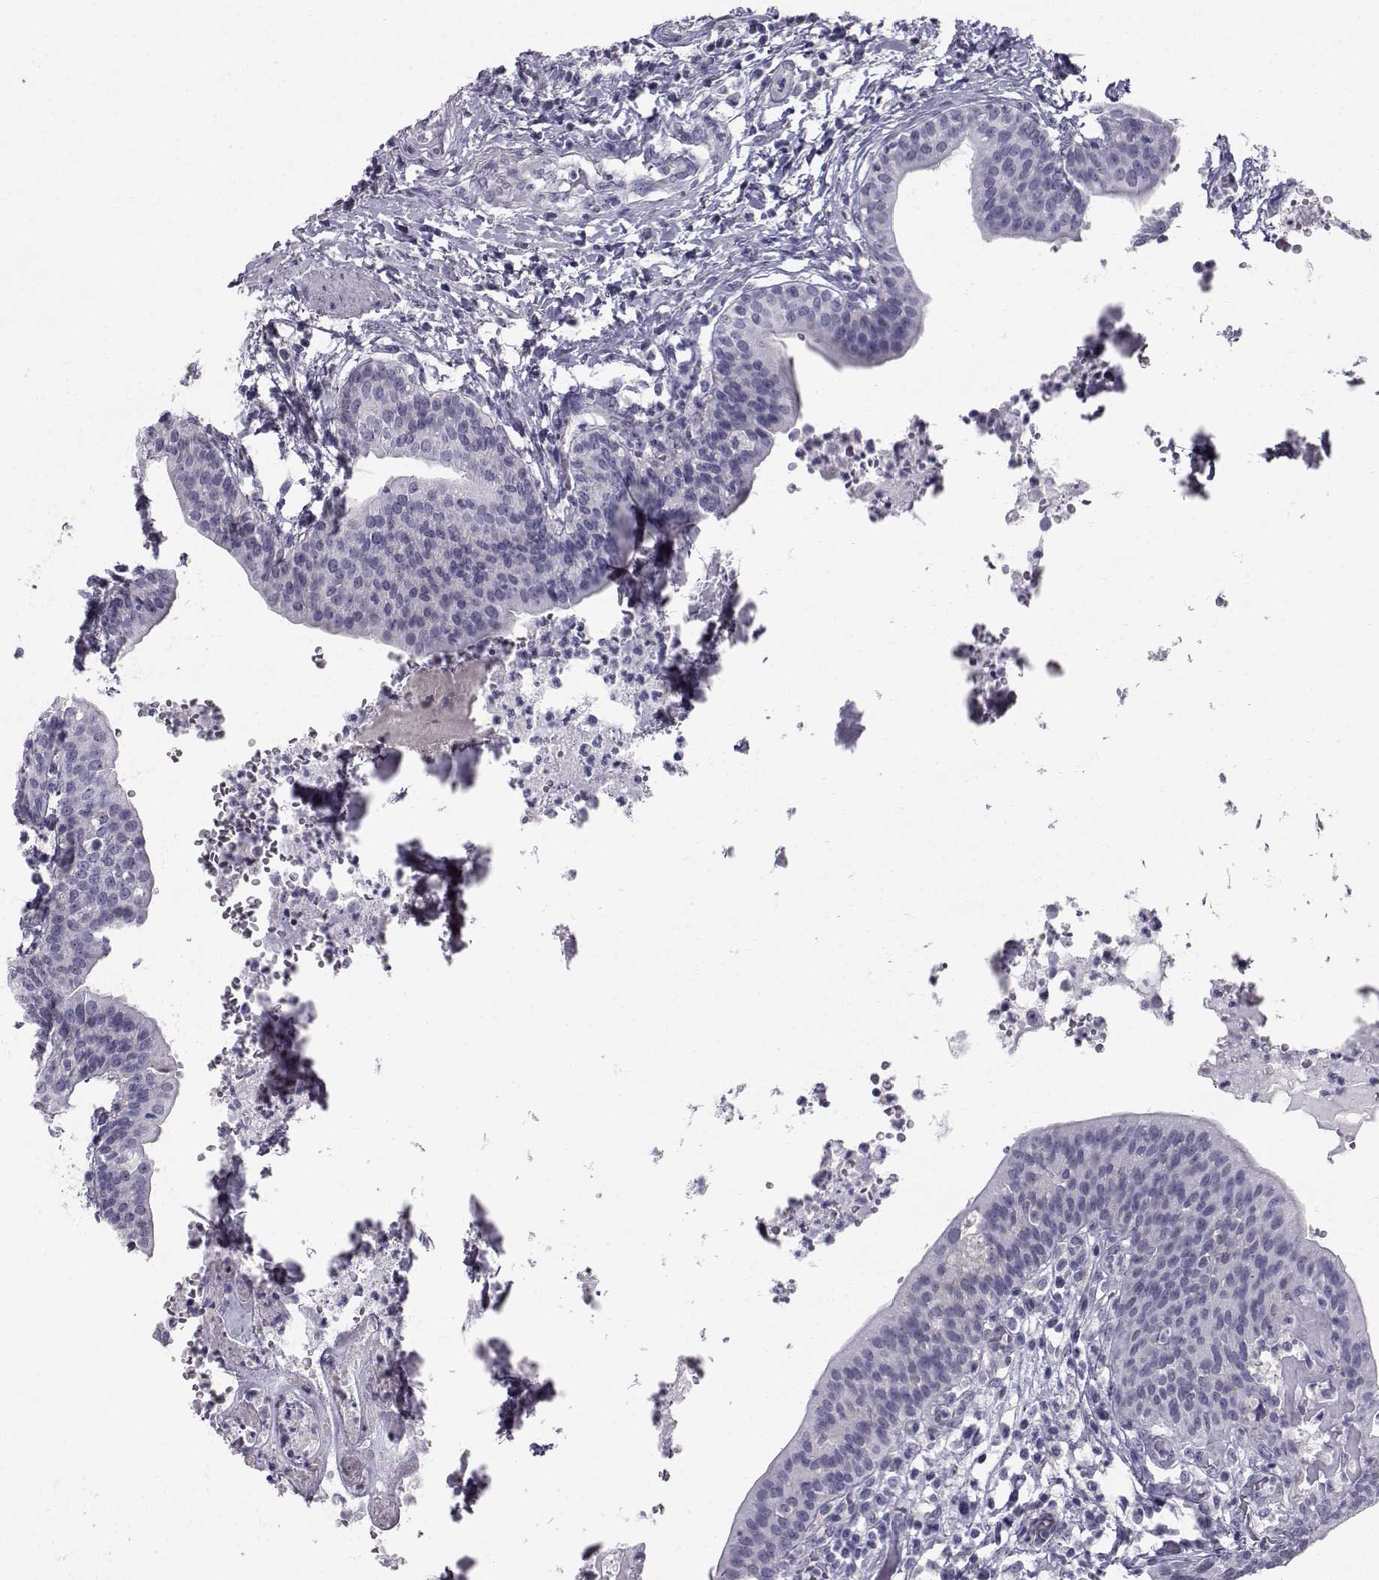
{"staining": {"intensity": "negative", "quantity": "none", "location": "none"}, "tissue": "urinary bladder", "cell_type": "Urothelial cells", "image_type": "normal", "snomed": [{"axis": "morphology", "description": "Normal tissue, NOS"}, {"axis": "topography", "description": "Urinary bladder"}], "caption": "Immunohistochemistry (IHC) image of normal urinary bladder: urinary bladder stained with DAB shows no significant protein expression in urothelial cells.", "gene": "SPDYE4", "patient": {"sex": "male", "age": 66}}